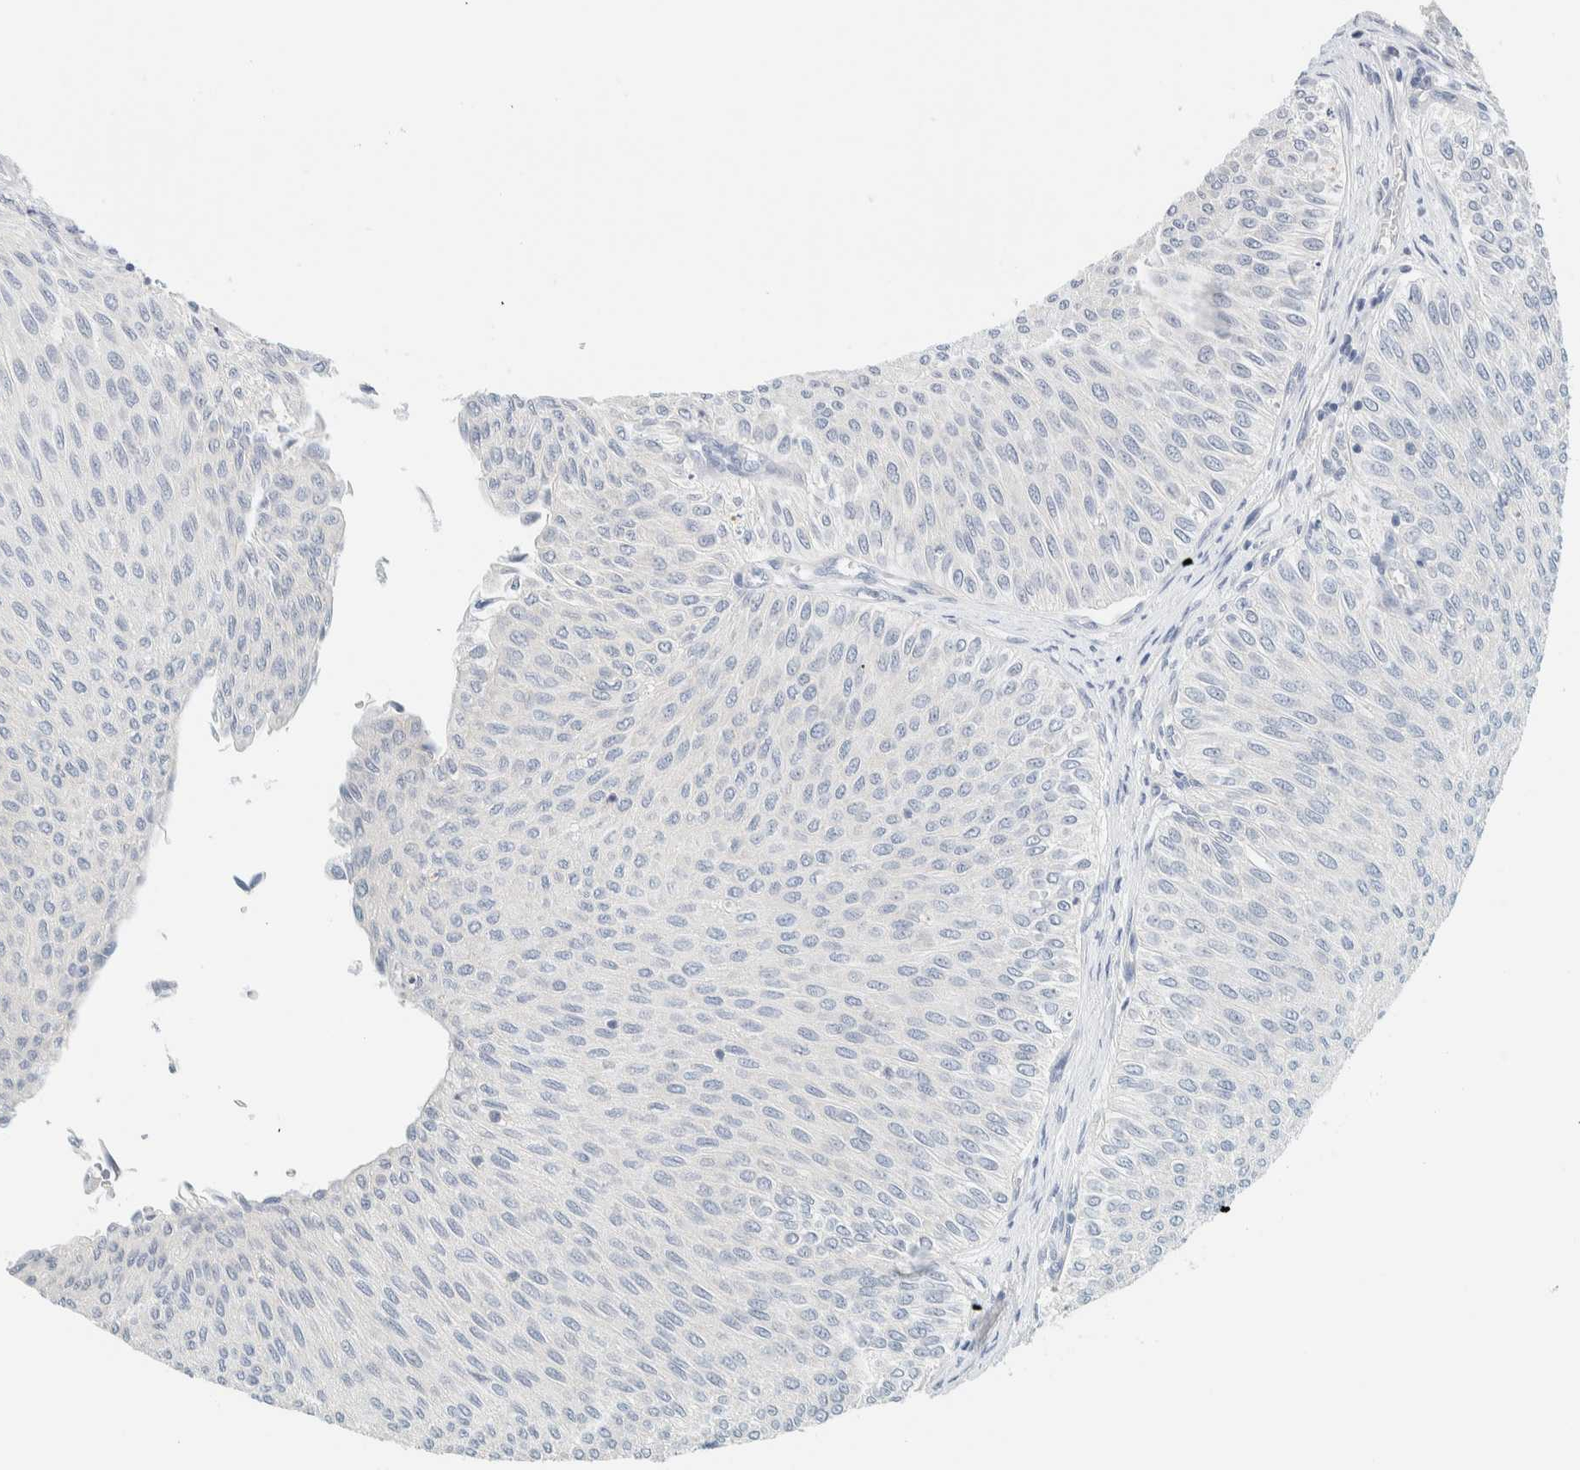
{"staining": {"intensity": "negative", "quantity": "none", "location": "none"}, "tissue": "urothelial cancer", "cell_type": "Tumor cells", "image_type": "cancer", "snomed": [{"axis": "morphology", "description": "Urothelial carcinoma, Low grade"}, {"axis": "topography", "description": "Urinary bladder"}], "caption": "Tumor cells show no significant protein positivity in urothelial cancer.", "gene": "NDE1", "patient": {"sex": "male", "age": 78}}